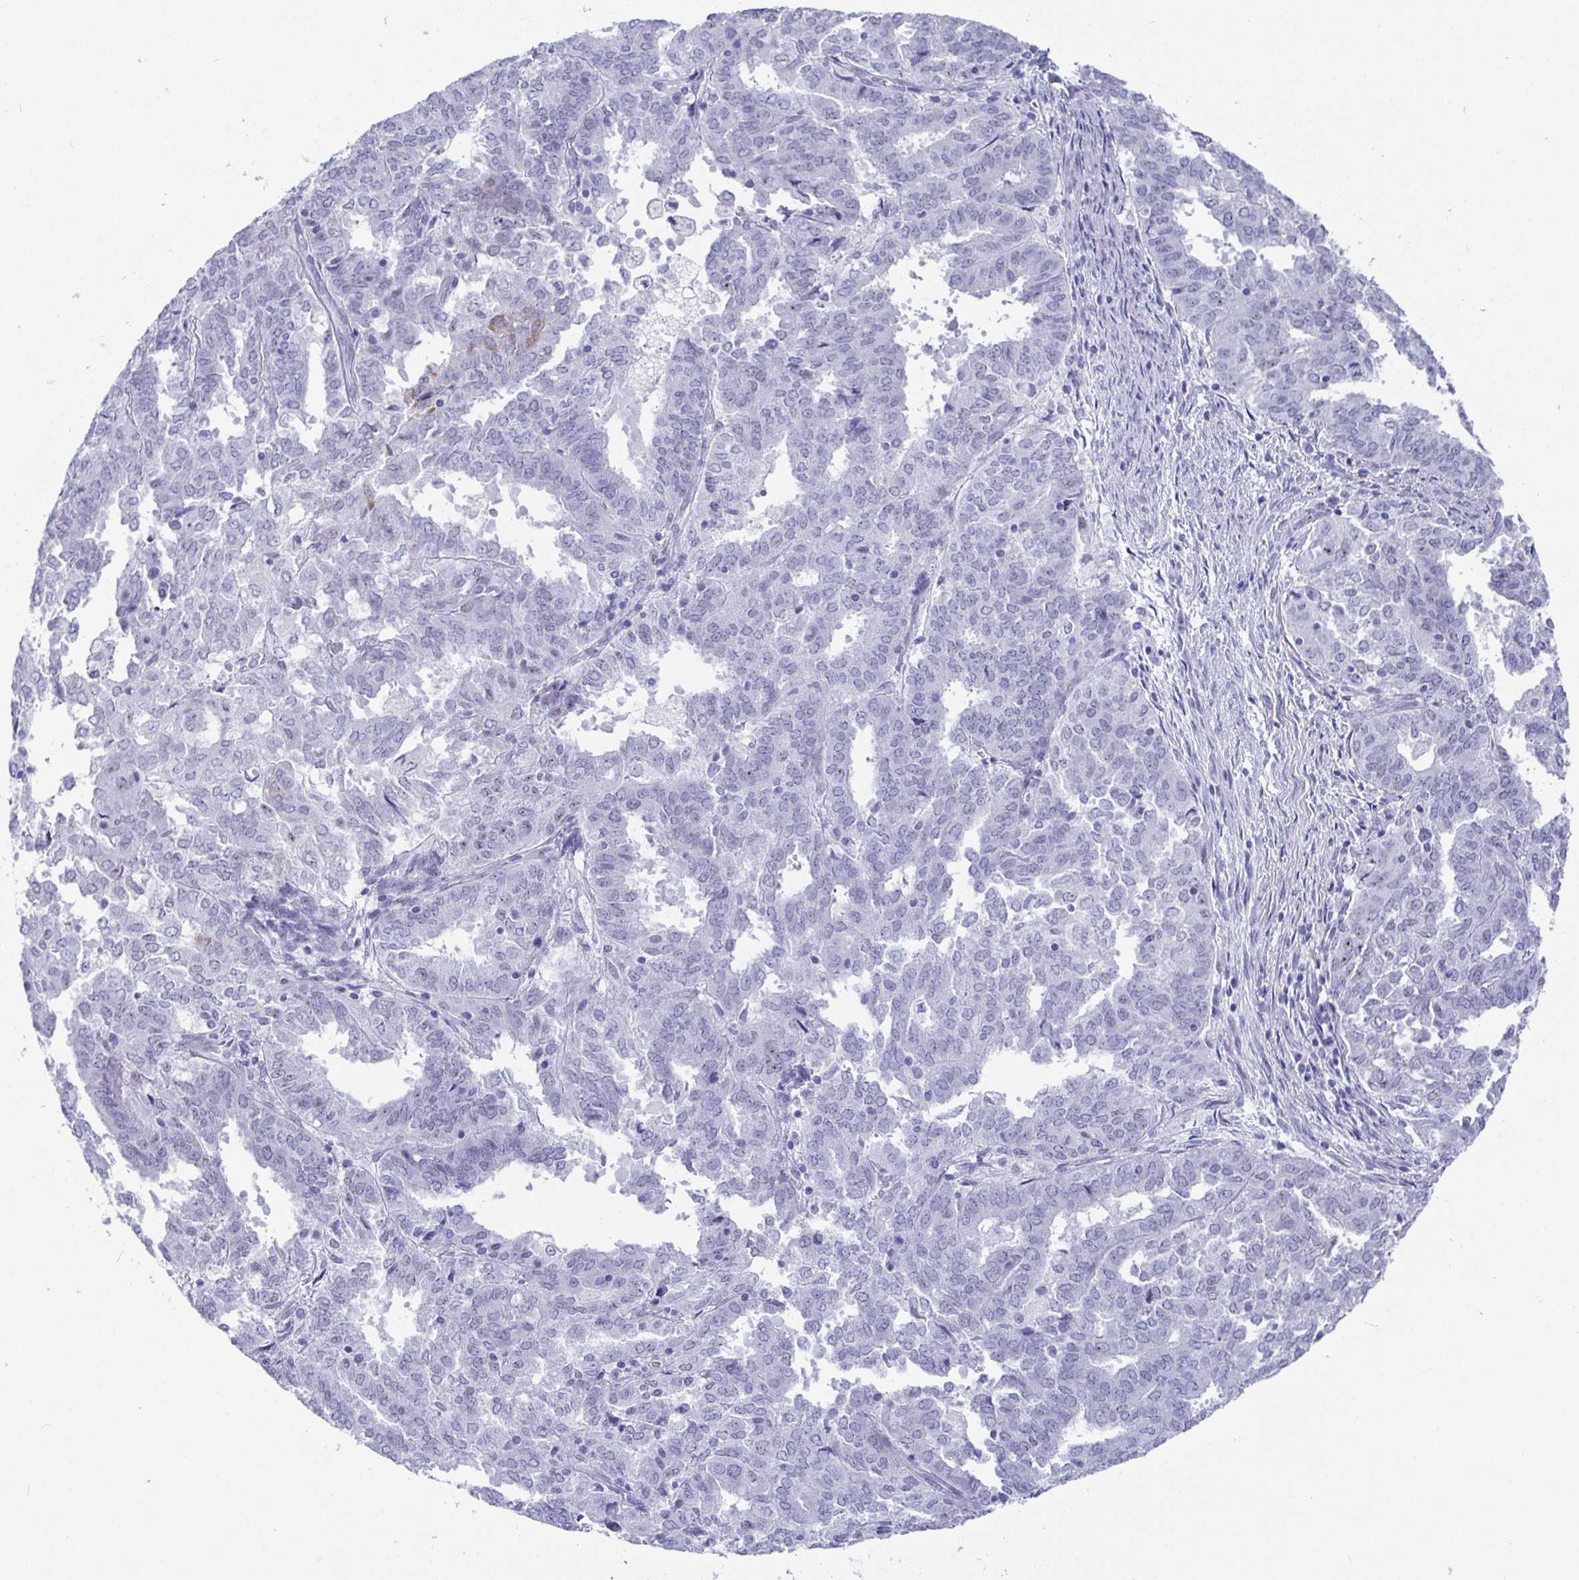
{"staining": {"intensity": "negative", "quantity": "none", "location": "none"}, "tissue": "endometrial cancer", "cell_type": "Tumor cells", "image_type": "cancer", "snomed": [{"axis": "morphology", "description": "Adenocarcinoma, NOS"}, {"axis": "topography", "description": "Endometrium"}], "caption": "DAB immunohistochemical staining of adenocarcinoma (endometrial) shows no significant staining in tumor cells.", "gene": "TMEM241", "patient": {"sex": "female", "age": 72}}